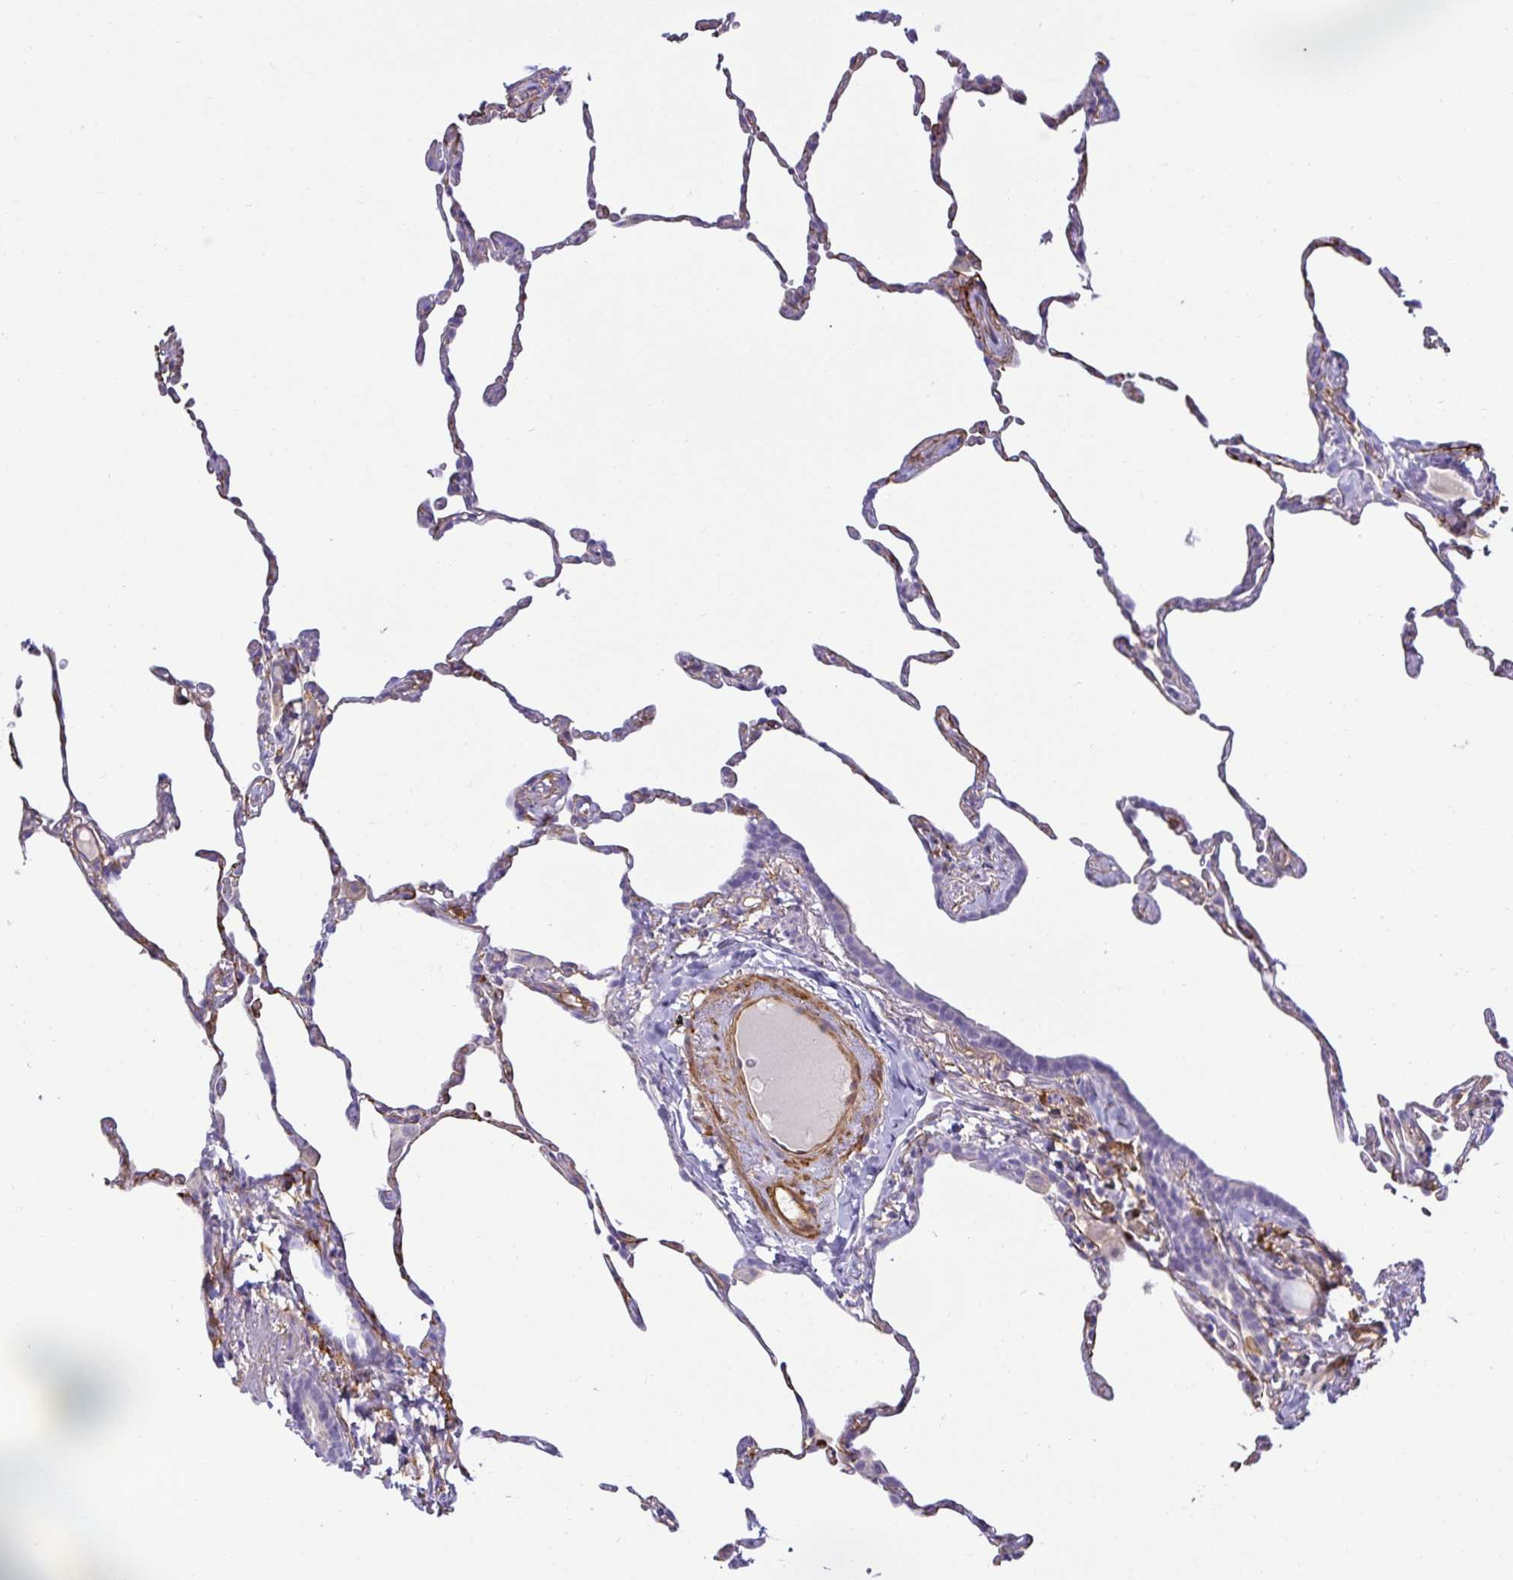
{"staining": {"intensity": "negative", "quantity": "none", "location": "none"}, "tissue": "lung", "cell_type": "Alveolar cells", "image_type": "normal", "snomed": [{"axis": "morphology", "description": "Normal tissue, NOS"}, {"axis": "topography", "description": "Lung"}], "caption": "Immunohistochemistry micrograph of unremarkable lung: lung stained with DAB (3,3'-diaminobenzidine) reveals no significant protein positivity in alveolar cells.", "gene": "SPAG4", "patient": {"sex": "female", "age": 57}}